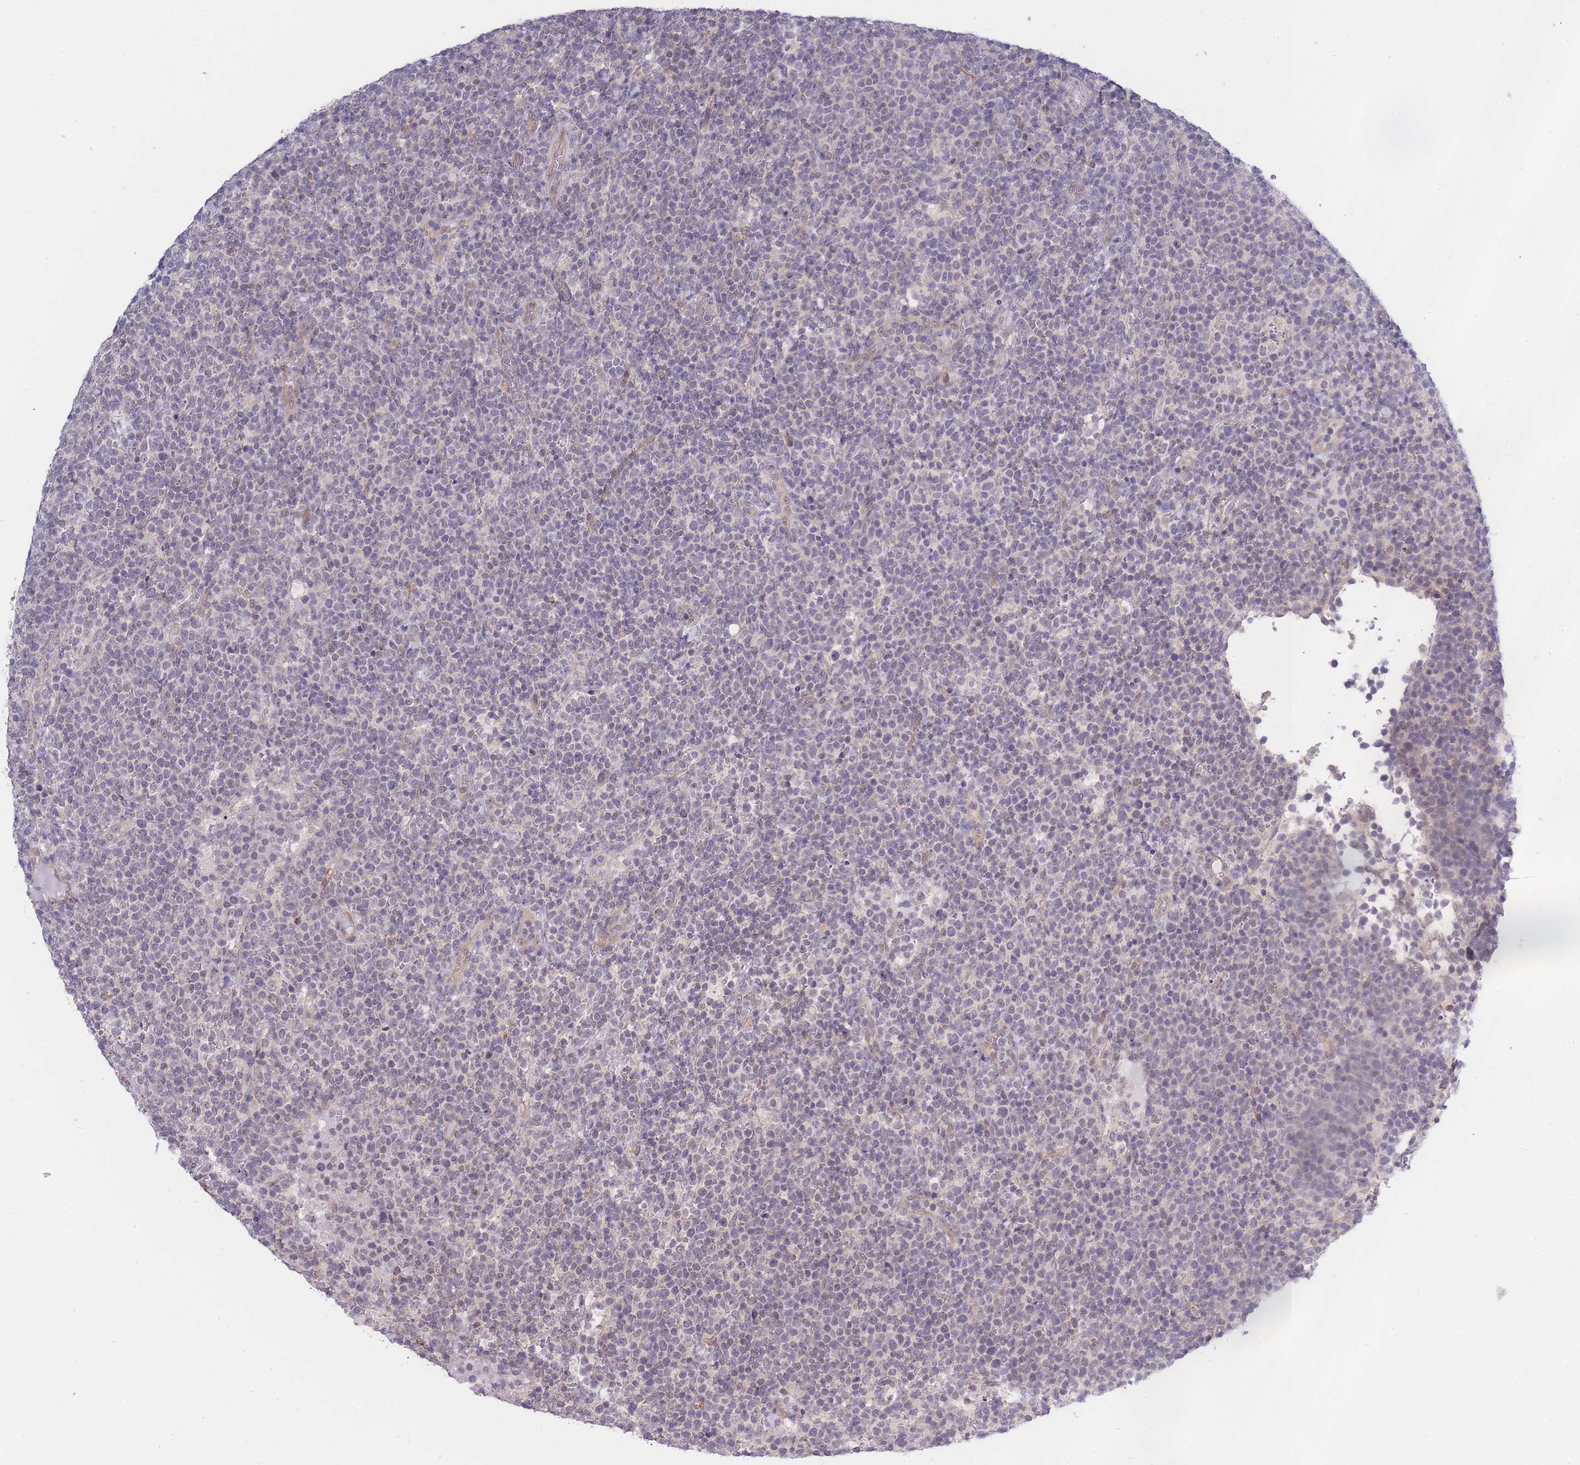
{"staining": {"intensity": "negative", "quantity": "none", "location": "none"}, "tissue": "lymphoma", "cell_type": "Tumor cells", "image_type": "cancer", "snomed": [{"axis": "morphology", "description": "Malignant lymphoma, non-Hodgkin's type, High grade"}, {"axis": "topography", "description": "Lymph node"}], "caption": "A photomicrograph of human lymphoma is negative for staining in tumor cells. The staining was performed using DAB (3,3'-diaminobenzidine) to visualize the protein expression in brown, while the nuclei were stained in blue with hematoxylin (Magnification: 20x).", "gene": "C19orf25", "patient": {"sex": "male", "age": 61}}